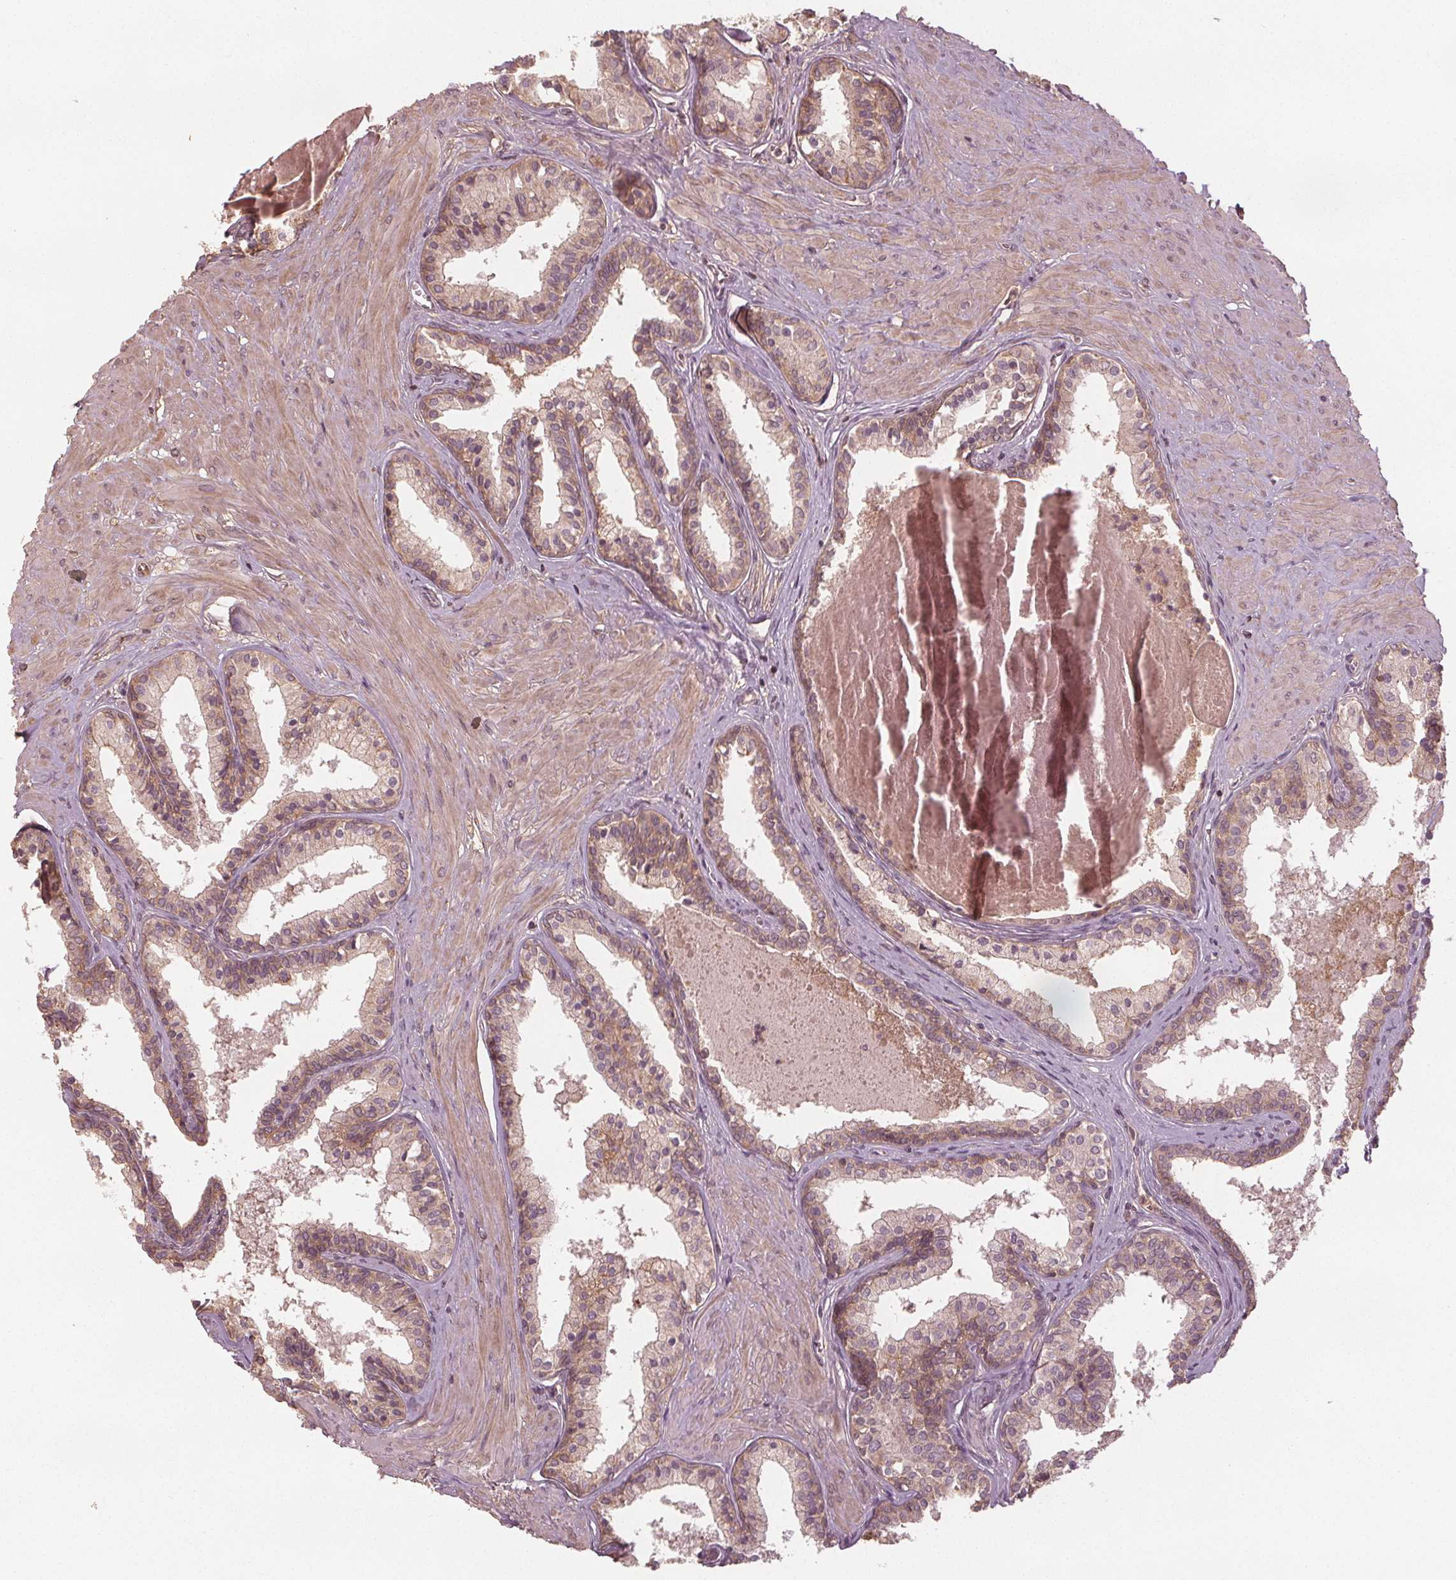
{"staining": {"intensity": "weak", "quantity": ">75%", "location": "cytoplasmic/membranous"}, "tissue": "prostate", "cell_type": "Glandular cells", "image_type": "normal", "snomed": [{"axis": "morphology", "description": "Normal tissue, NOS"}, {"axis": "topography", "description": "Prostate"}], "caption": "There is low levels of weak cytoplasmic/membranous staining in glandular cells of benign prostate, as demonstrated by immunohistochemical staining (brown color).", "gene": "GNB2", "patient": {"sex": "male", "age": 61}}